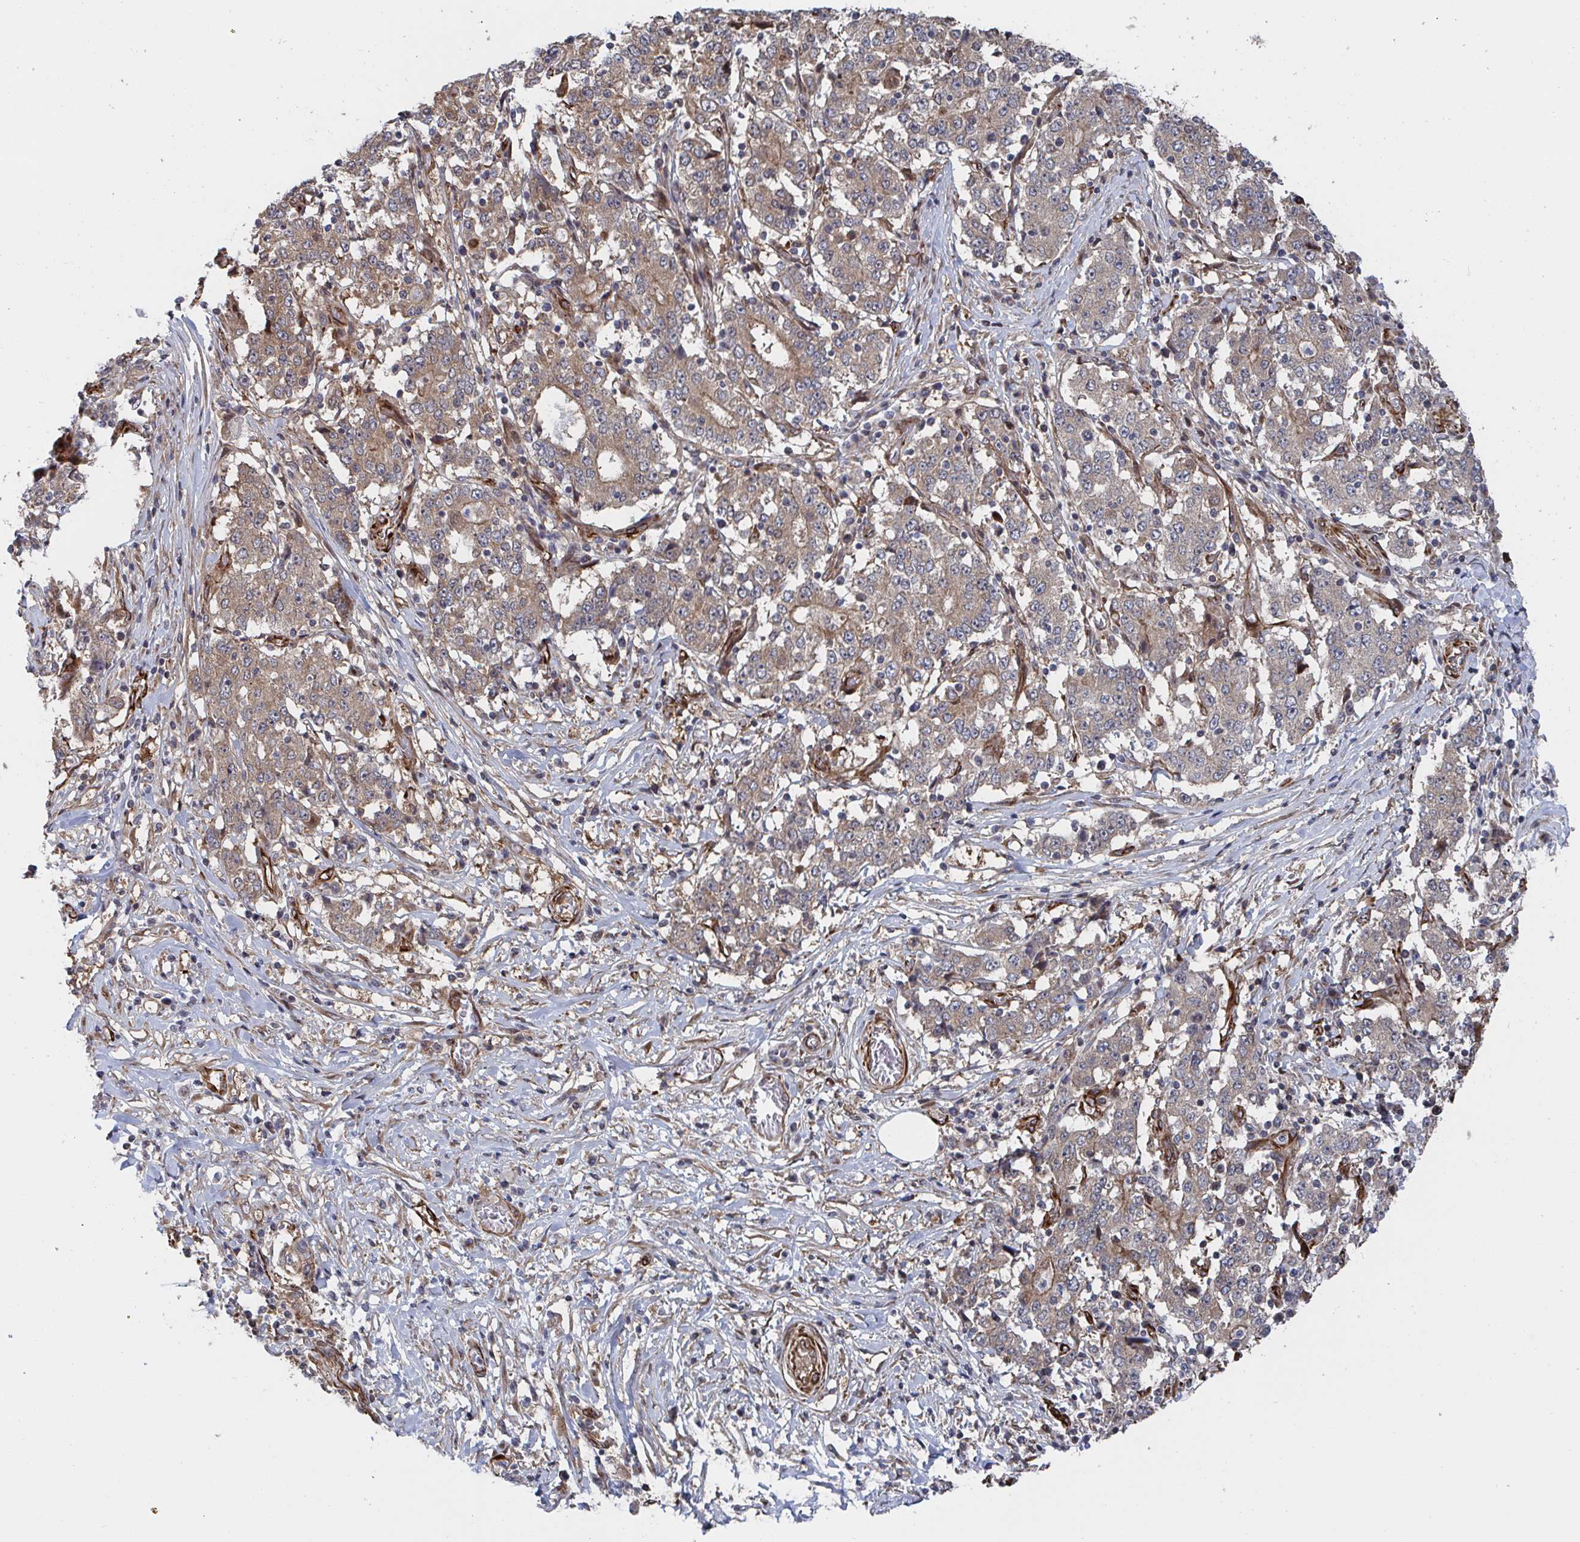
{"staining": {"intensity": "weak", "quantity": ">75%", "location": "cytoplasmic/membranous"}, "tissue": "stomach cancer", "cell_type": "Tumor cells", "image_type": "cancer", "snomed": [{"axis": "morphology", "description": "Adenocarcinoma, NOS"}, {"axis": "topography", "description": "Stomach"}], "caption": "Weak cytoplasmic/membranous staining is seen in approximately >75% of tumor cells in adenocarcinoma (stomach).", "gene": "DVL3", "patient": {"sex": "male", "age": 59}}